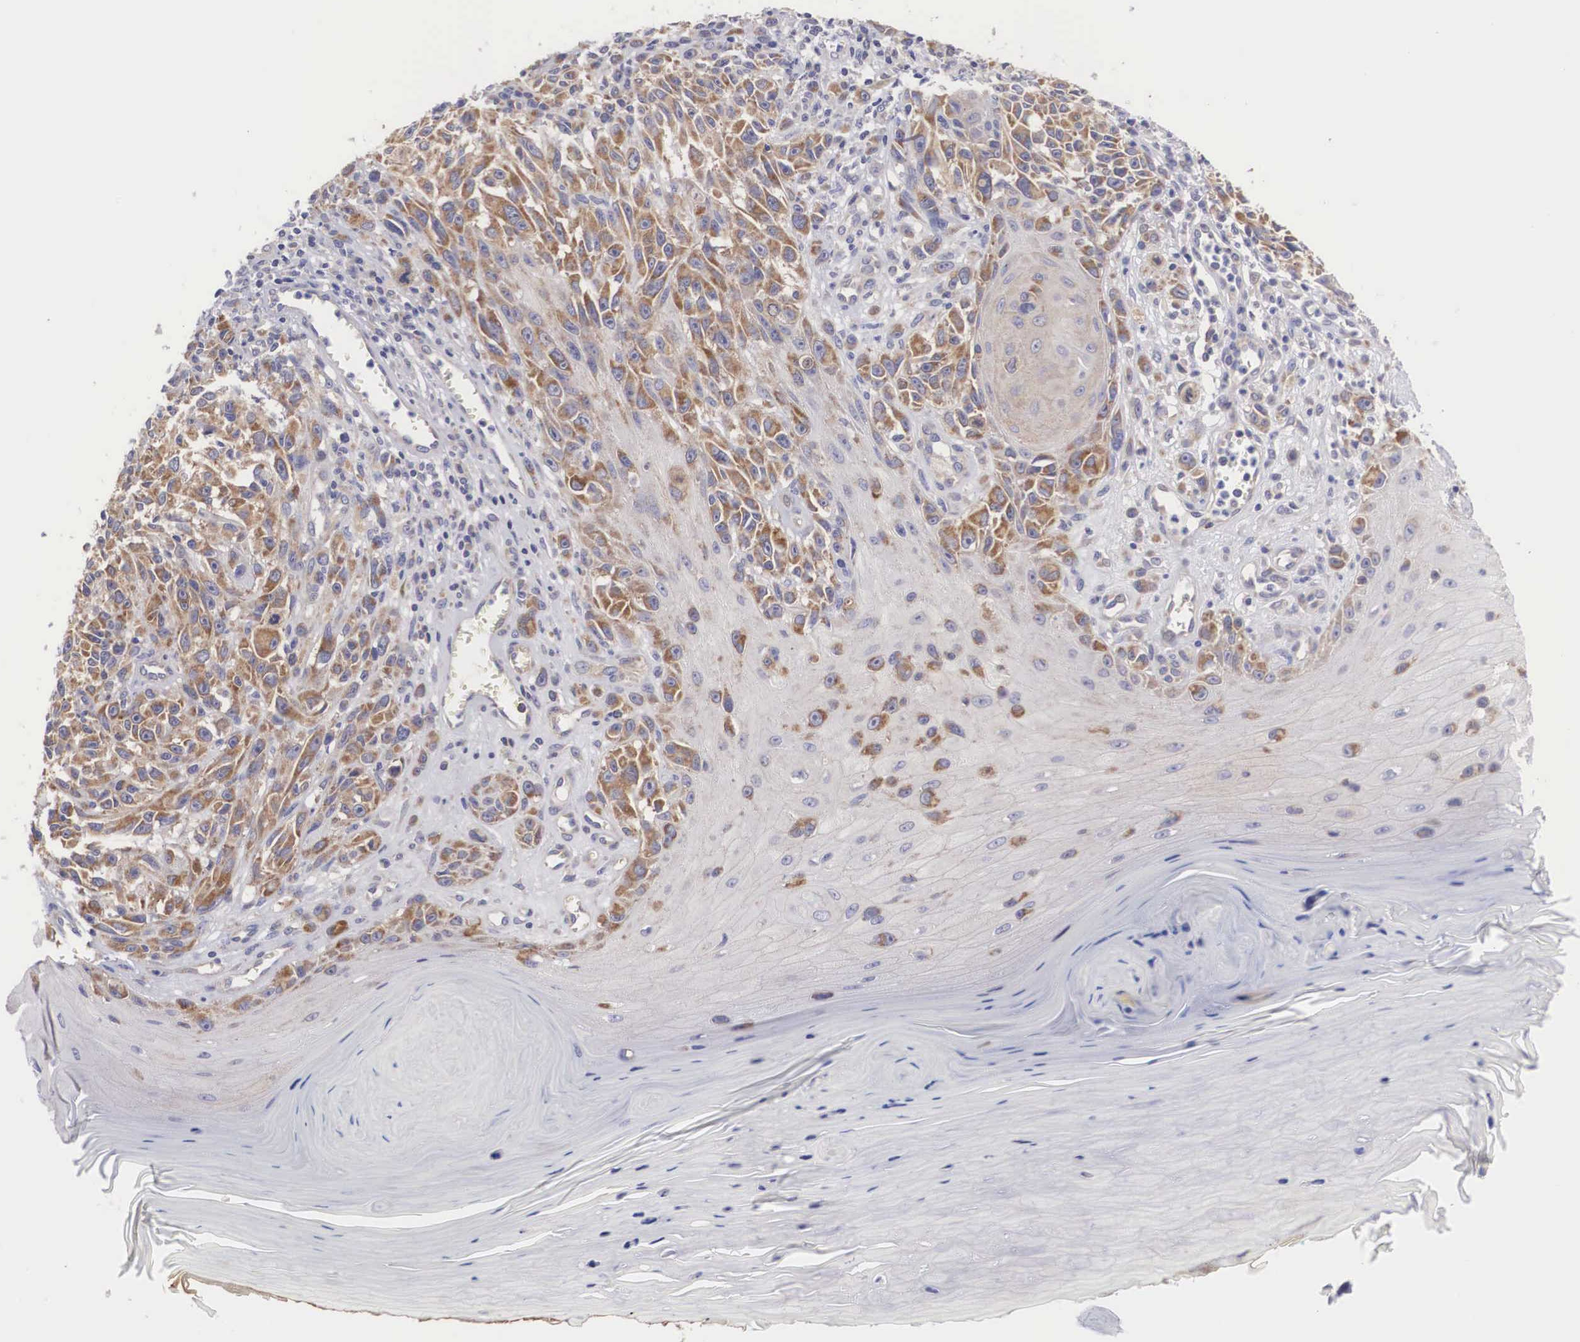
{"staining": {"intensity": "weak", "quantity": "25%-75%", "location": "cytoplasmic/membranous"}, "tissue": "melanoma", "cell_type": "Tumor cells", "image_type": "cancer", "snomed": [{"axis": "morphology", "description": "Malignant melanoma, NOS"}, {"axis": "topography", "description": "Skin"}], "caption": "Immunohistochemistry (IHC) of melanoma displays low levels of weak cytoplasmic/membranous expression in approximately 25%-75% of tumor cells. (DAB (3,3'-diaminobenzidine) IHC, brown staining for protein, blue staining for nuclei).", "gene": "TXLNG", "patient": {"sex": "female", "age": 82}}